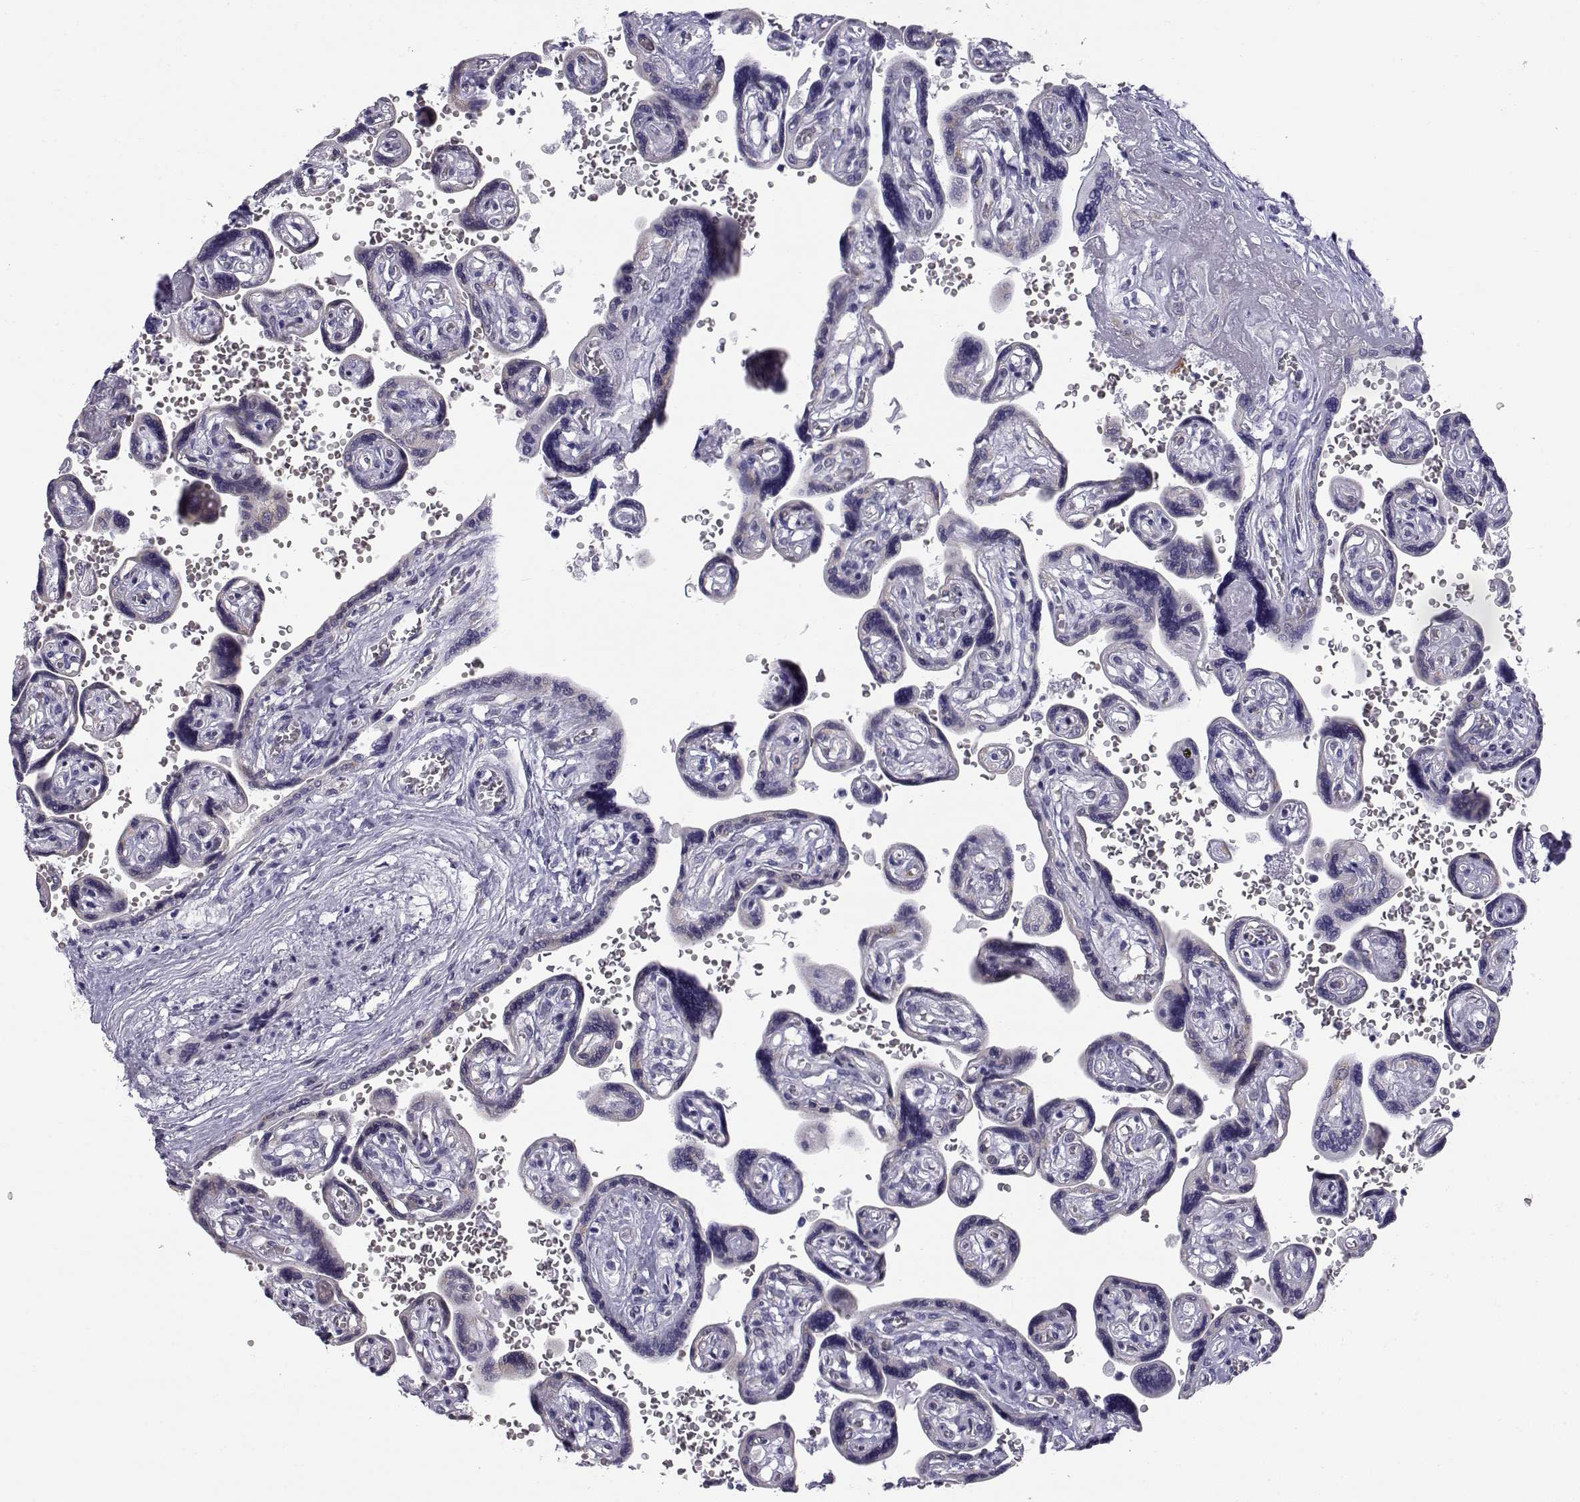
{"staining": {"intensity": "negative", "quantity": "none", "location": "none"}, "tissue": "placenta", "cell_type": "Decidual cells", "image_type": "normal", "snomed": [{"axis": "morphology", "description": "Normal tissue, NOS"}, {"axis": "topography", "description": "Placenta"}], "caption": "Immunohistochemical staining of benign human placenta demonstrates no significant positivity in decidual cells.", "gene": "RNASE12", "patient": {"sex": "female", "age": 32}}